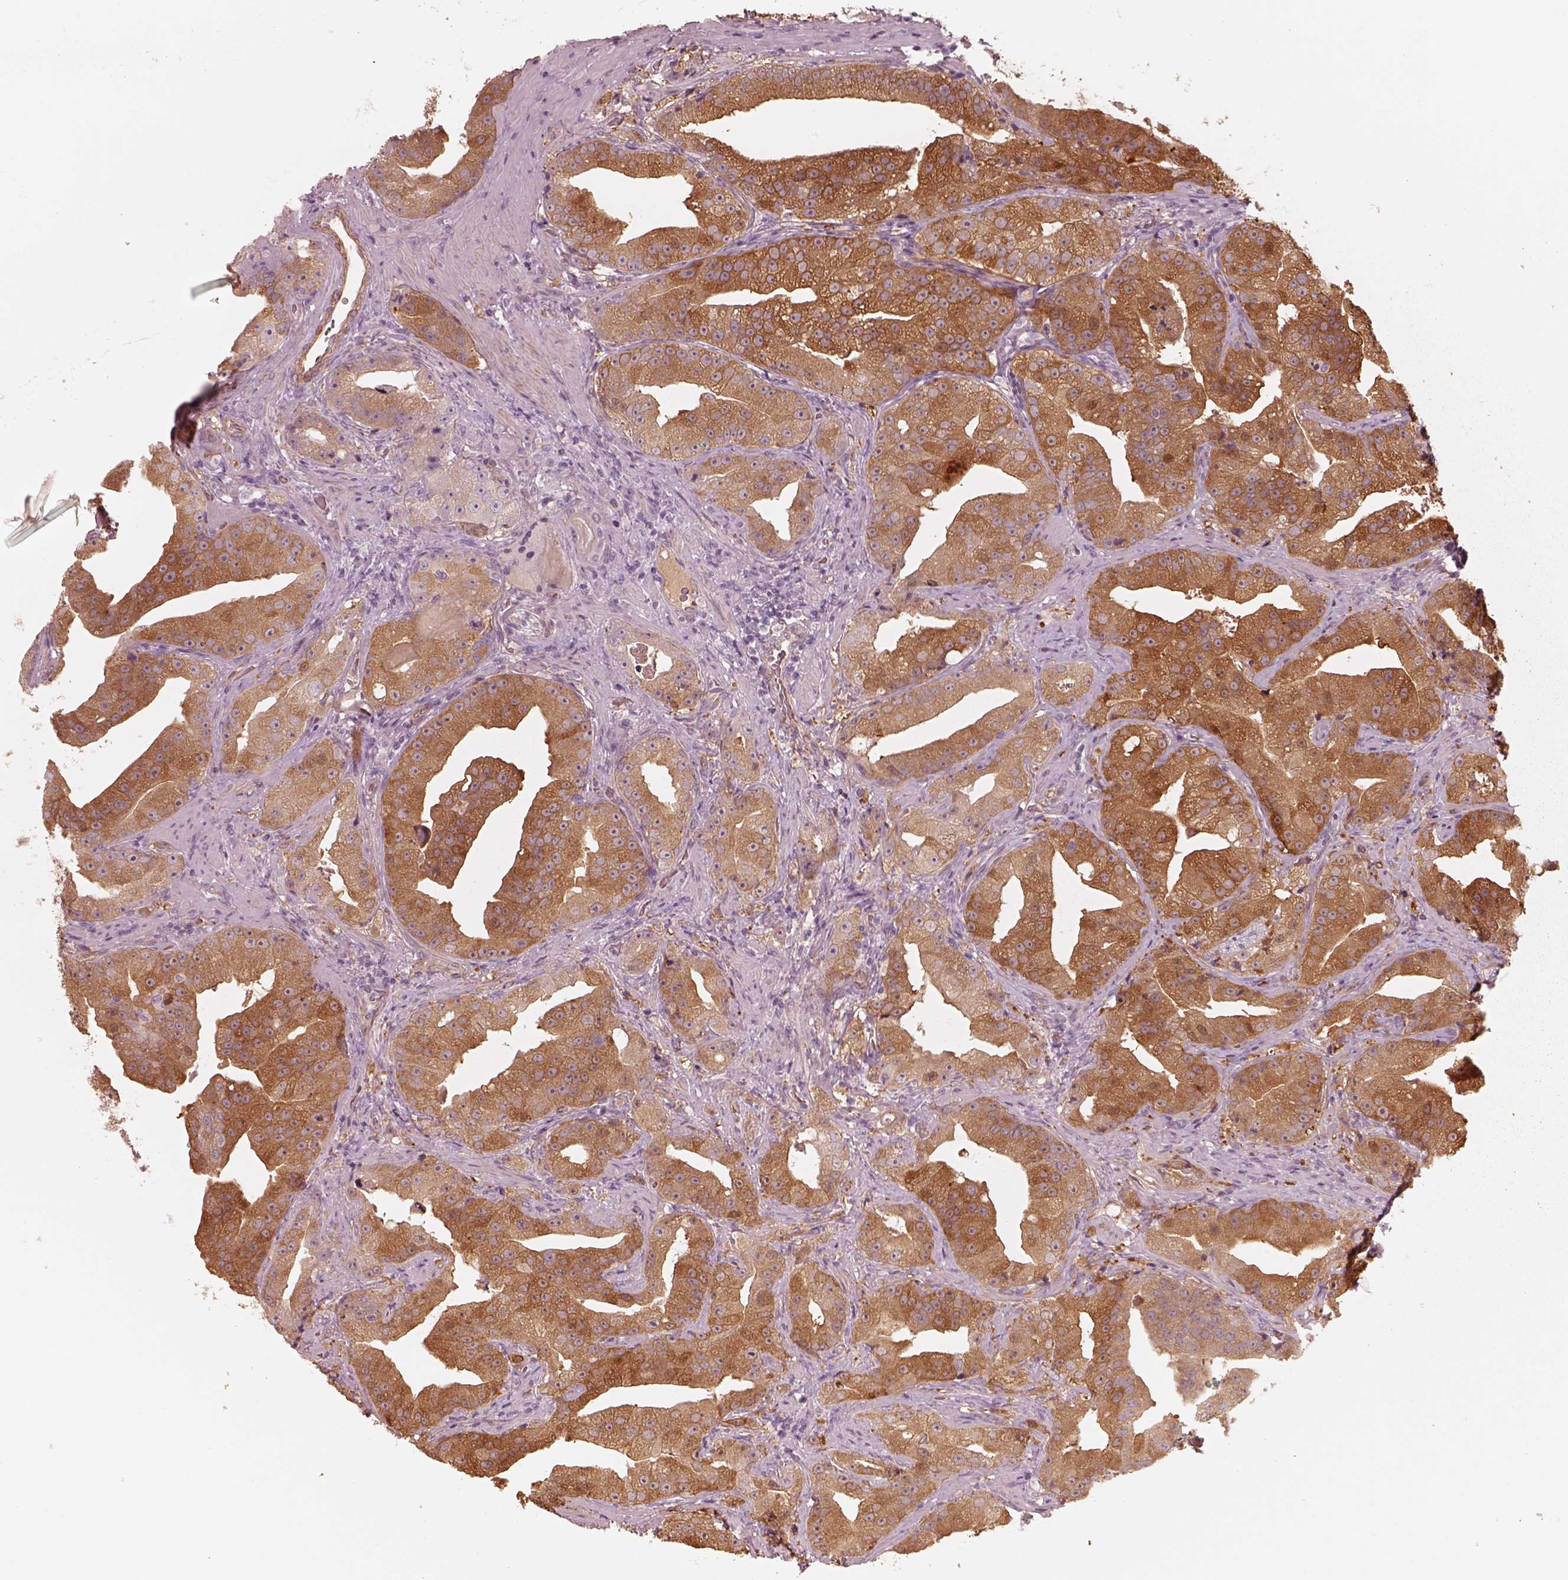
{"staining": {"intensity": "moderate", "quantity": ">75%", "location": "cytoplasmic/membranous"}, "tissue": "prostate cancer", "cell_type": "Tumor cells", "image_type": "cancer", "snomed": [{"axis": "morphology", "description": "Adenocarcinoma, Low grade"}, {"axis": "topography", "description": "Prostate"}], "caption": "Protein analysis of prostate adenocarcinoma (low-grade) tissue displays moderate cytoplasmic/membranous staining in approximately >75% of tumor cells.", "gene": "CRYM", "patient": {"sex": "male", "age": 62}}